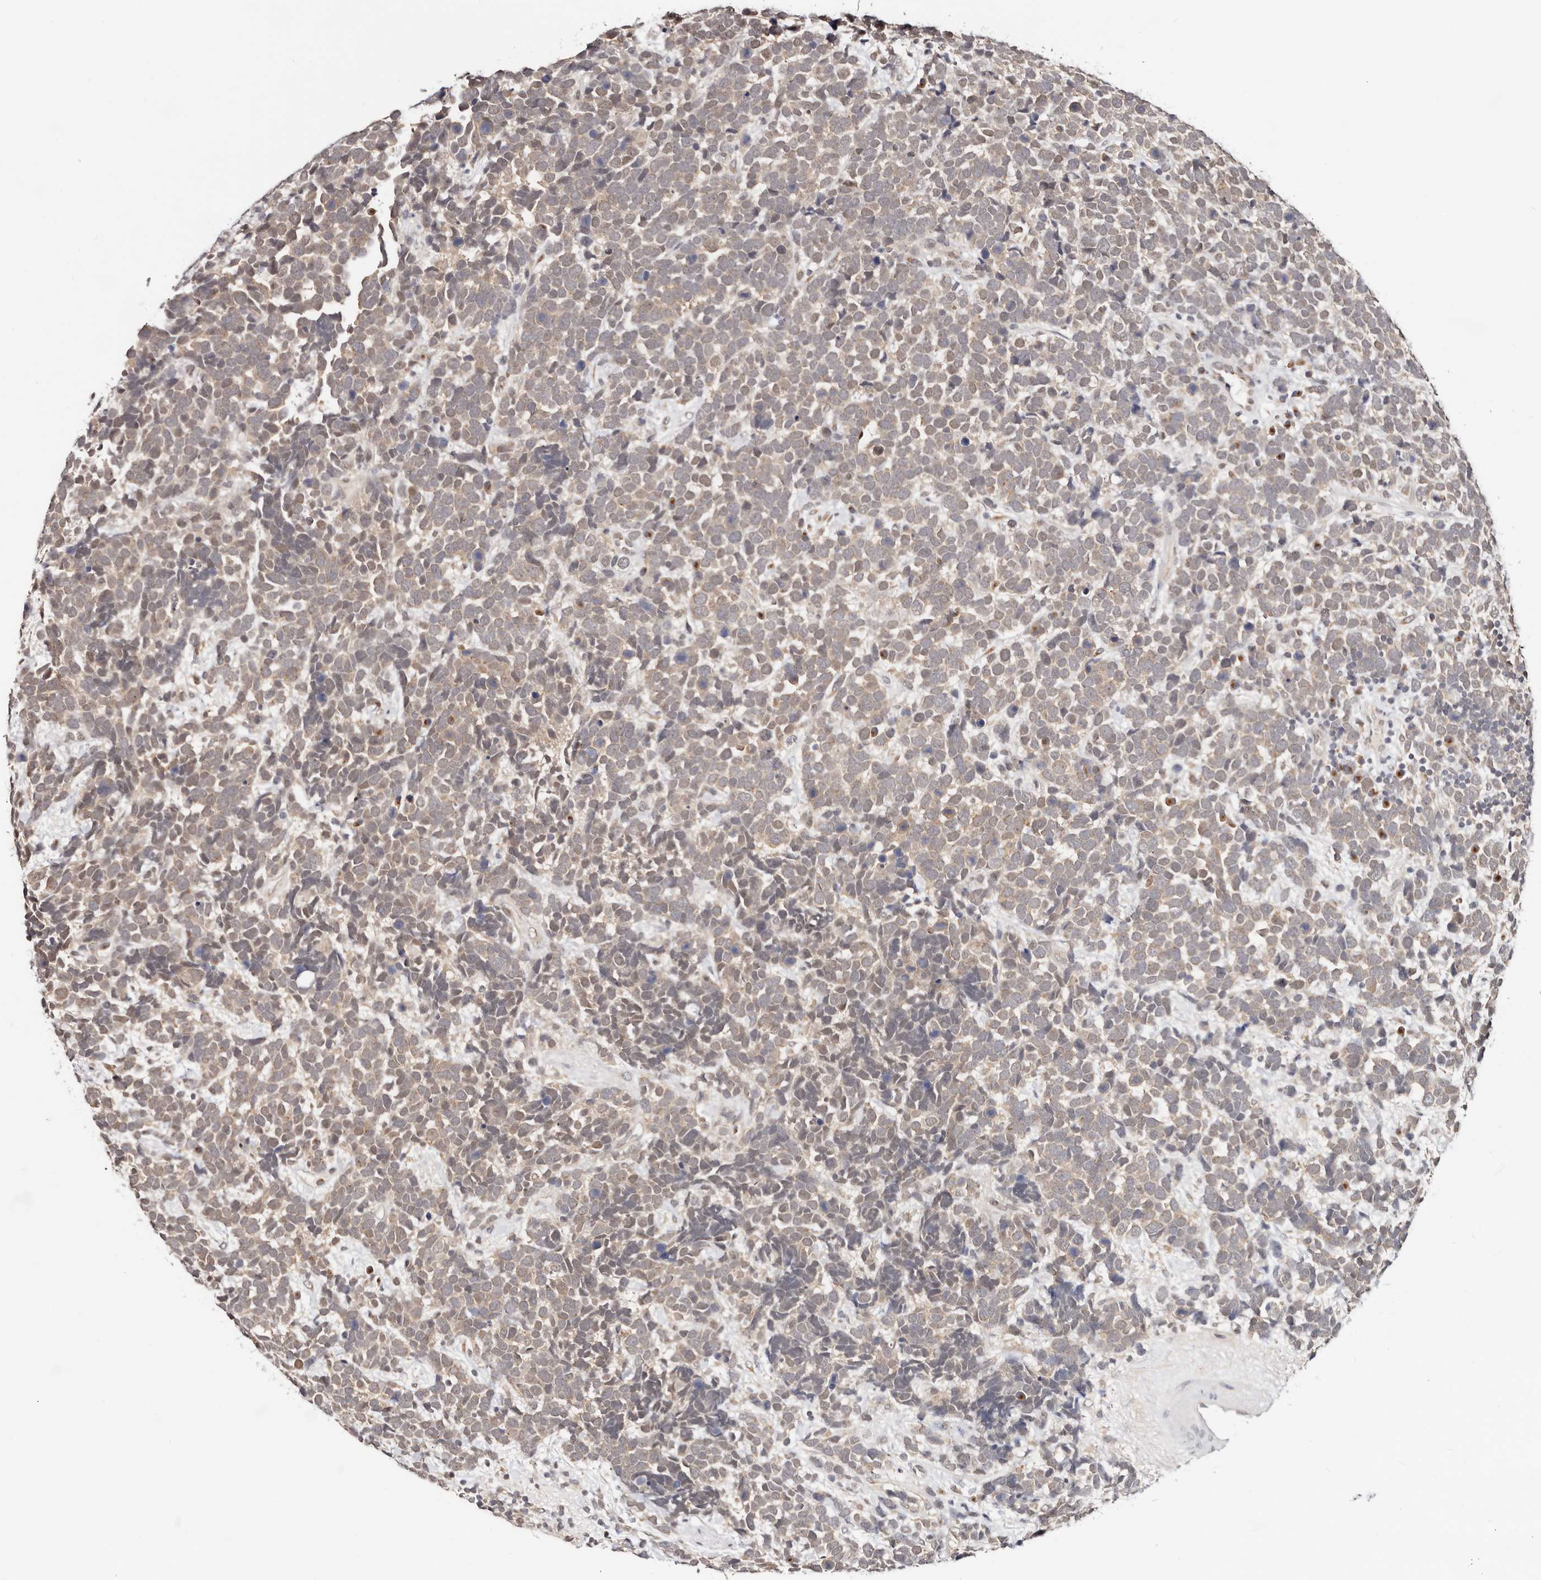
{"staining": {"intensity": "weak", "quantity": ">75%", "location": "cytoplasmic/membranous"}, "tissue": "urothelial cancer", "cell_type": "Tumor cells", "image_type": "cancer", "snomed": [{"axis": "morphology", "description": "Urothelial carcinoma, High grade"}, {"axis": "topography", "description": "Urinary bladder"}], "caption": "DAB (3,3'-diaminobenzidine) immunohistochemical staining of urothelial cancer shows weak cytoplasmic/membranous protein expression in approximately >75% of tumor cells.", "gene": "VIPAS39", "patient": {"sex": "female", "age": 82}}